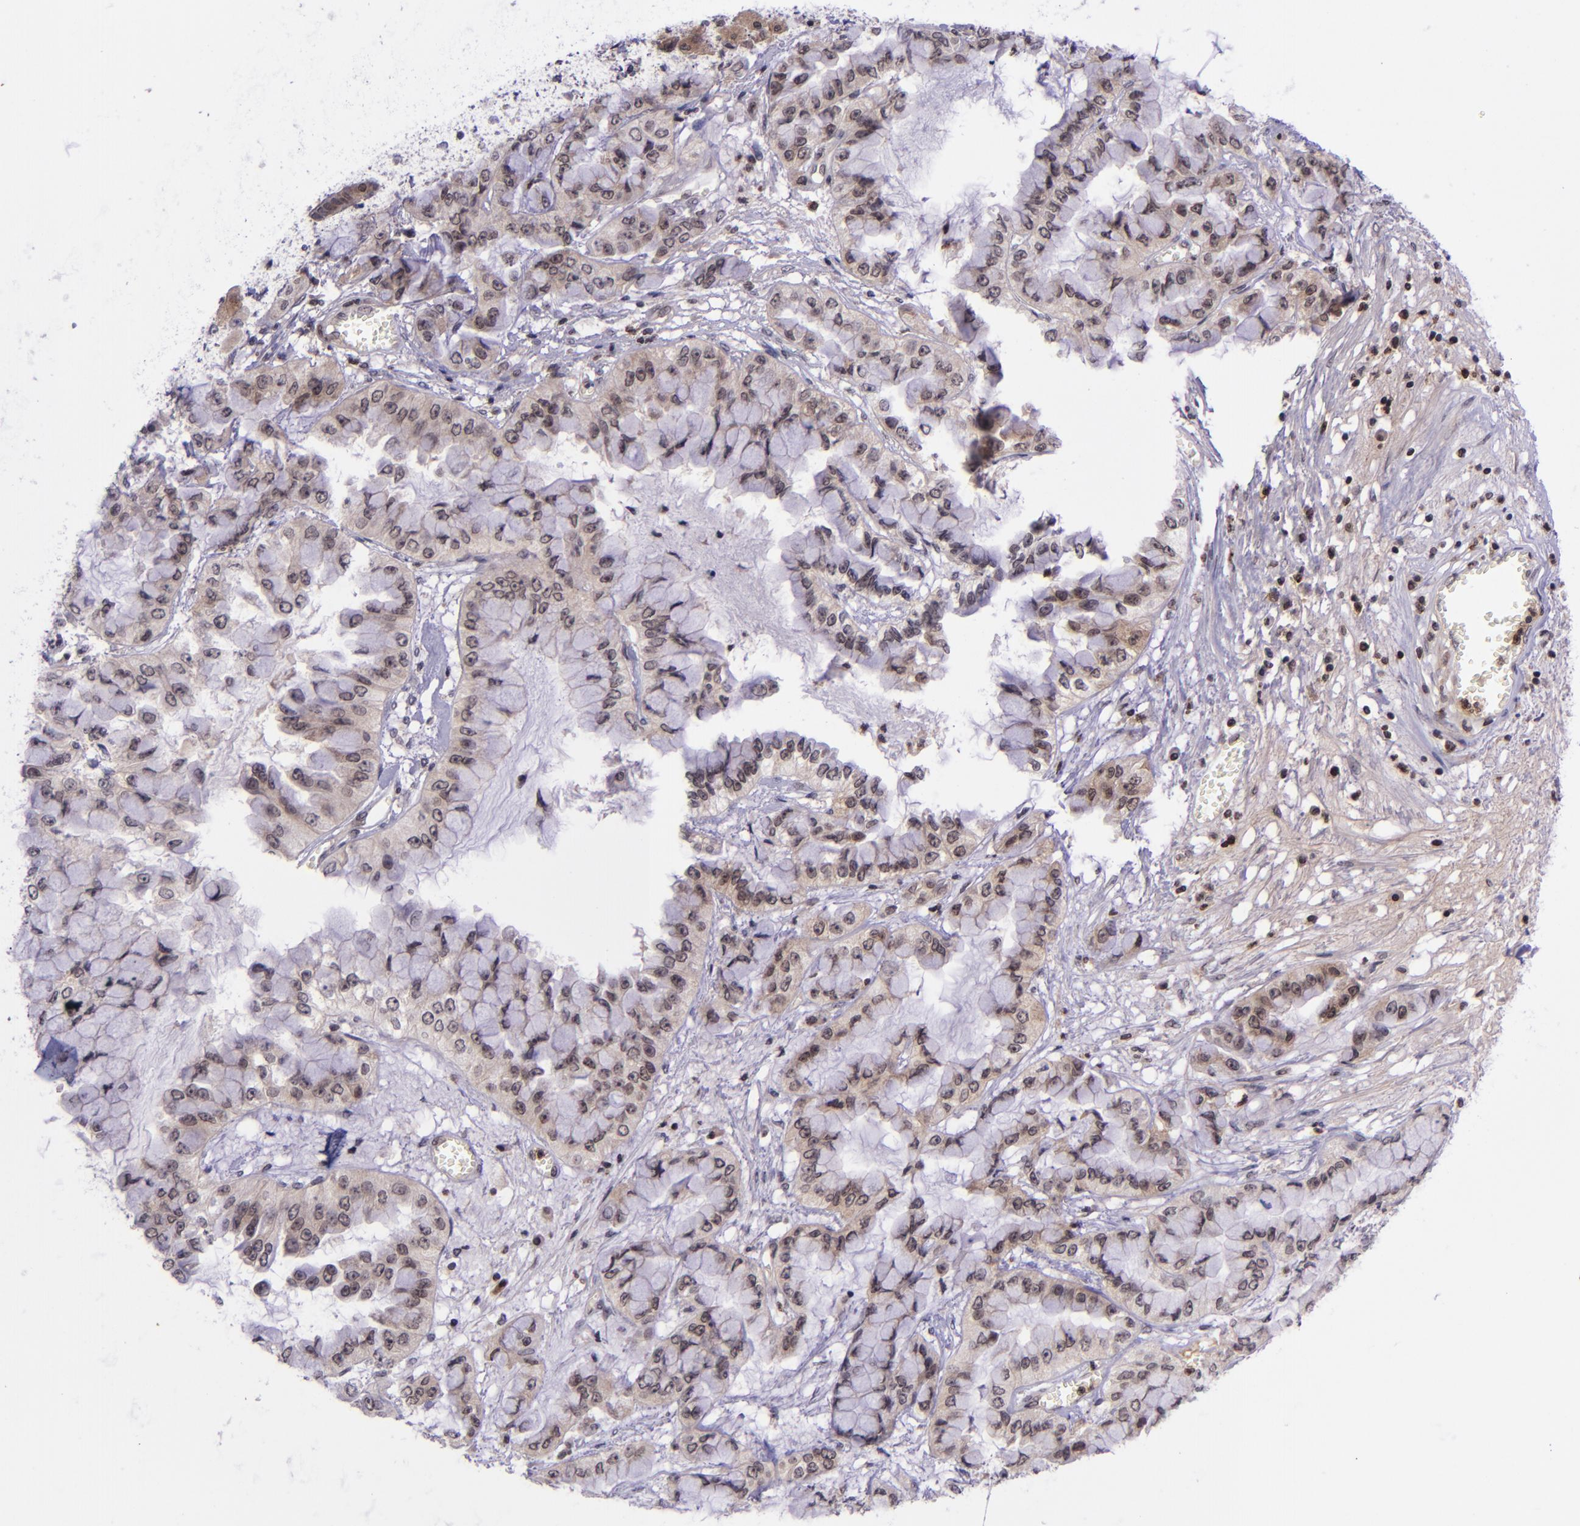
{"staining": {"intensity": "weak", "quantity": "25%-75%", "location": "cytoplasmic/membranous"}, "tissue": "liver cancer", "cell_type": "Tumor cells", "image_type": "cancer", "snomed": [{"axis": "morphology", "description": "Cholangiocarcinoma"}, {"axis": "topography", "description": "Liver"}], "caption": "Tumor cells reveal weak cytoplasmic/membranous positivity in about 25%-75% of cells in liver cancer. The staining is performed using DAB brown chromogen to label protein expression. The nuclei are counter-stained blue using hematoxylin.", "gene": "SELL", "patient": {"sex": "female", "age": 79}}